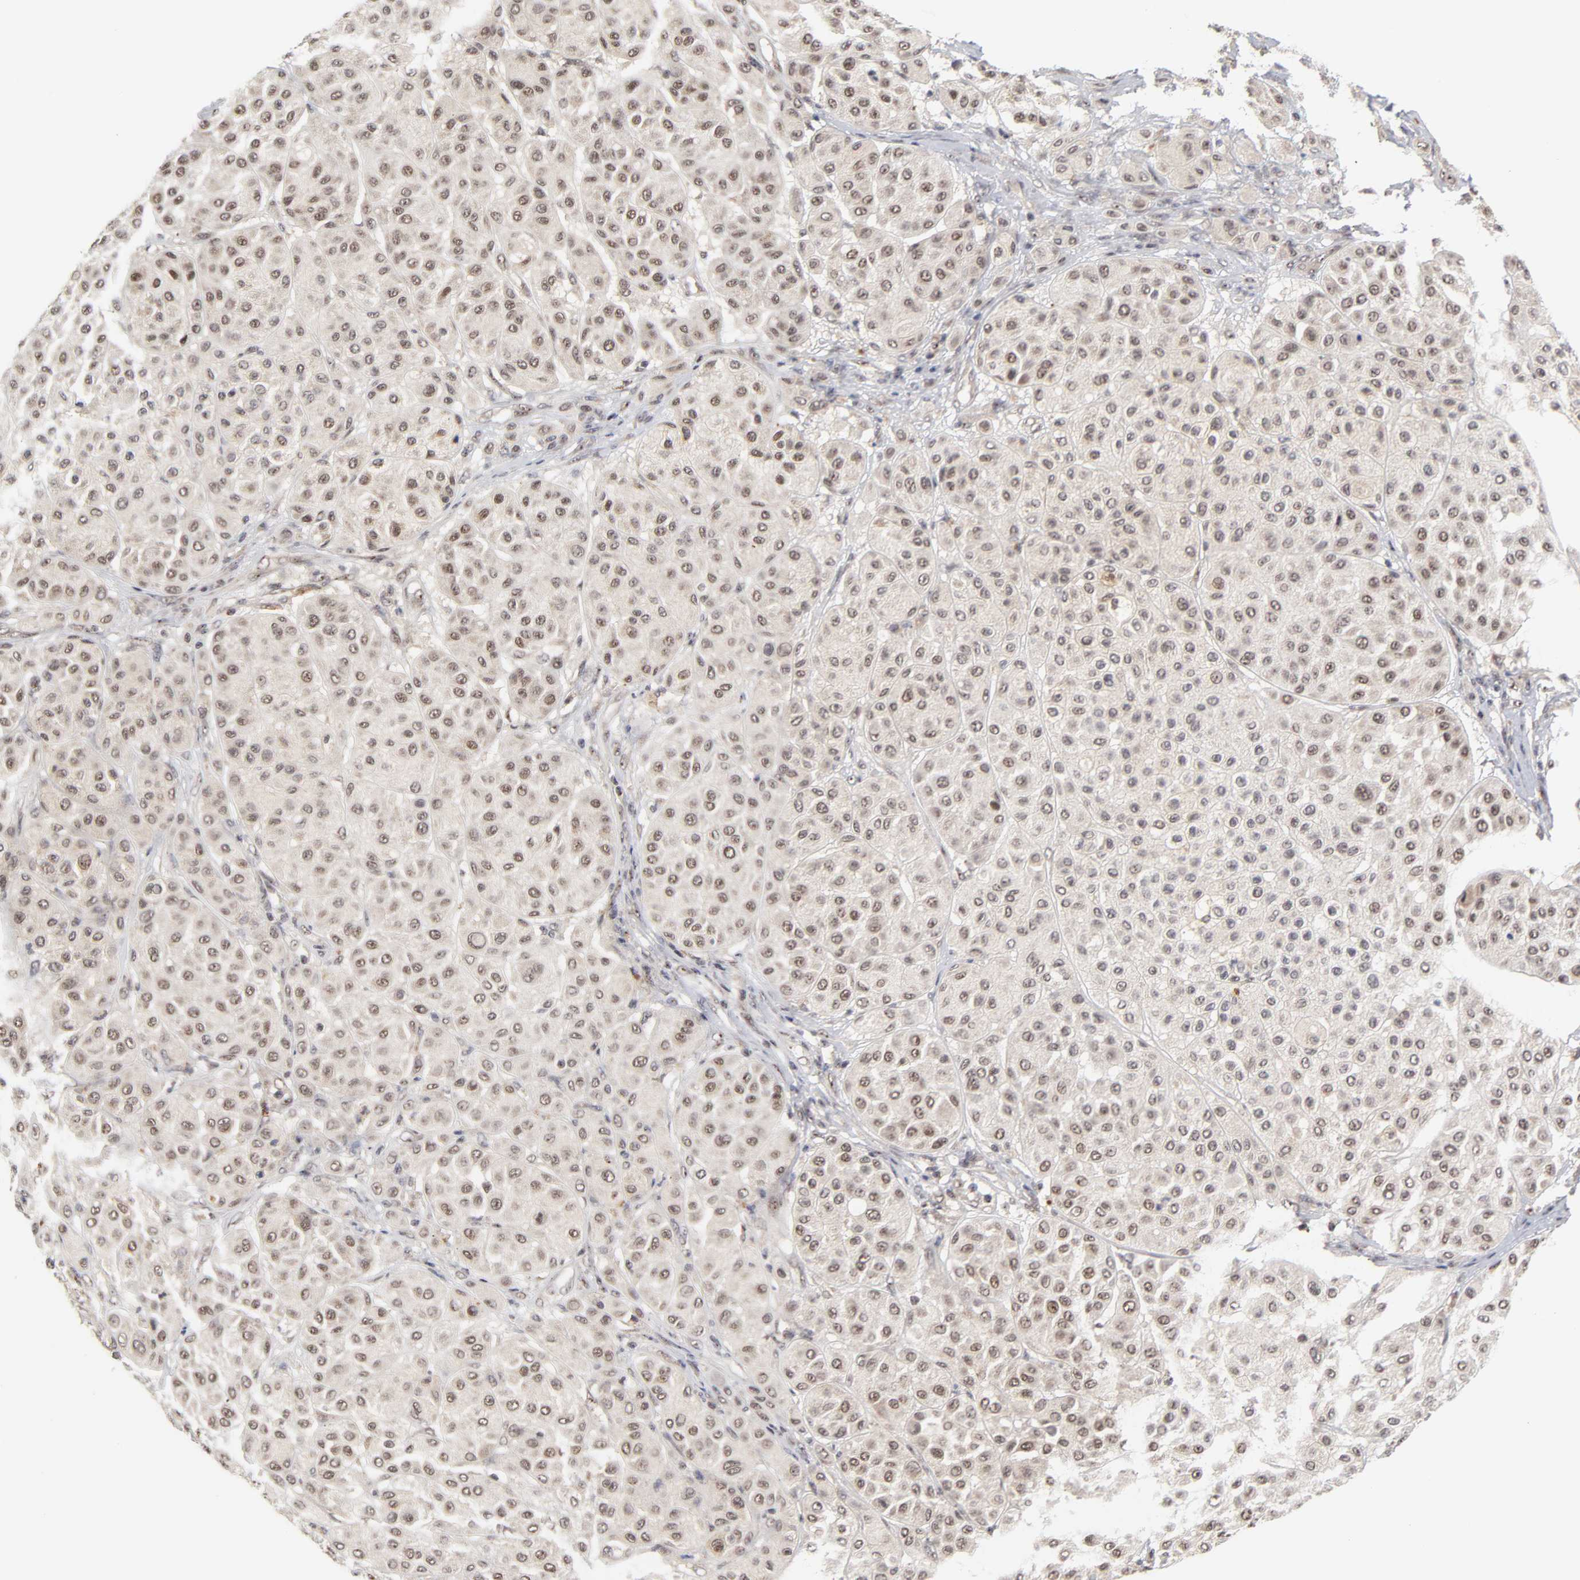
{"staining": {"intensity": "weak", "quantity": ">75%", "location": "nuclear"}, "tissue": "melanoma", "cell_type": "Tumor cells", "image_type": "cancer", "snomed": [{"axis": "morphology", "description": "Normal tissue, NOS"}, {"axis": "morphology", "description": "Malignant melanoma, Metastatic site"}, {"axis": "topography", "description": "Skin"}], "caption": "The photomicrograph shows a brown stain indicating the presence of a protein in the nuclear of tumor cells in malignant melanoma (metastatic site).", "gene": "ZNF419", "patient": {"sex": "male", "age": 41}}